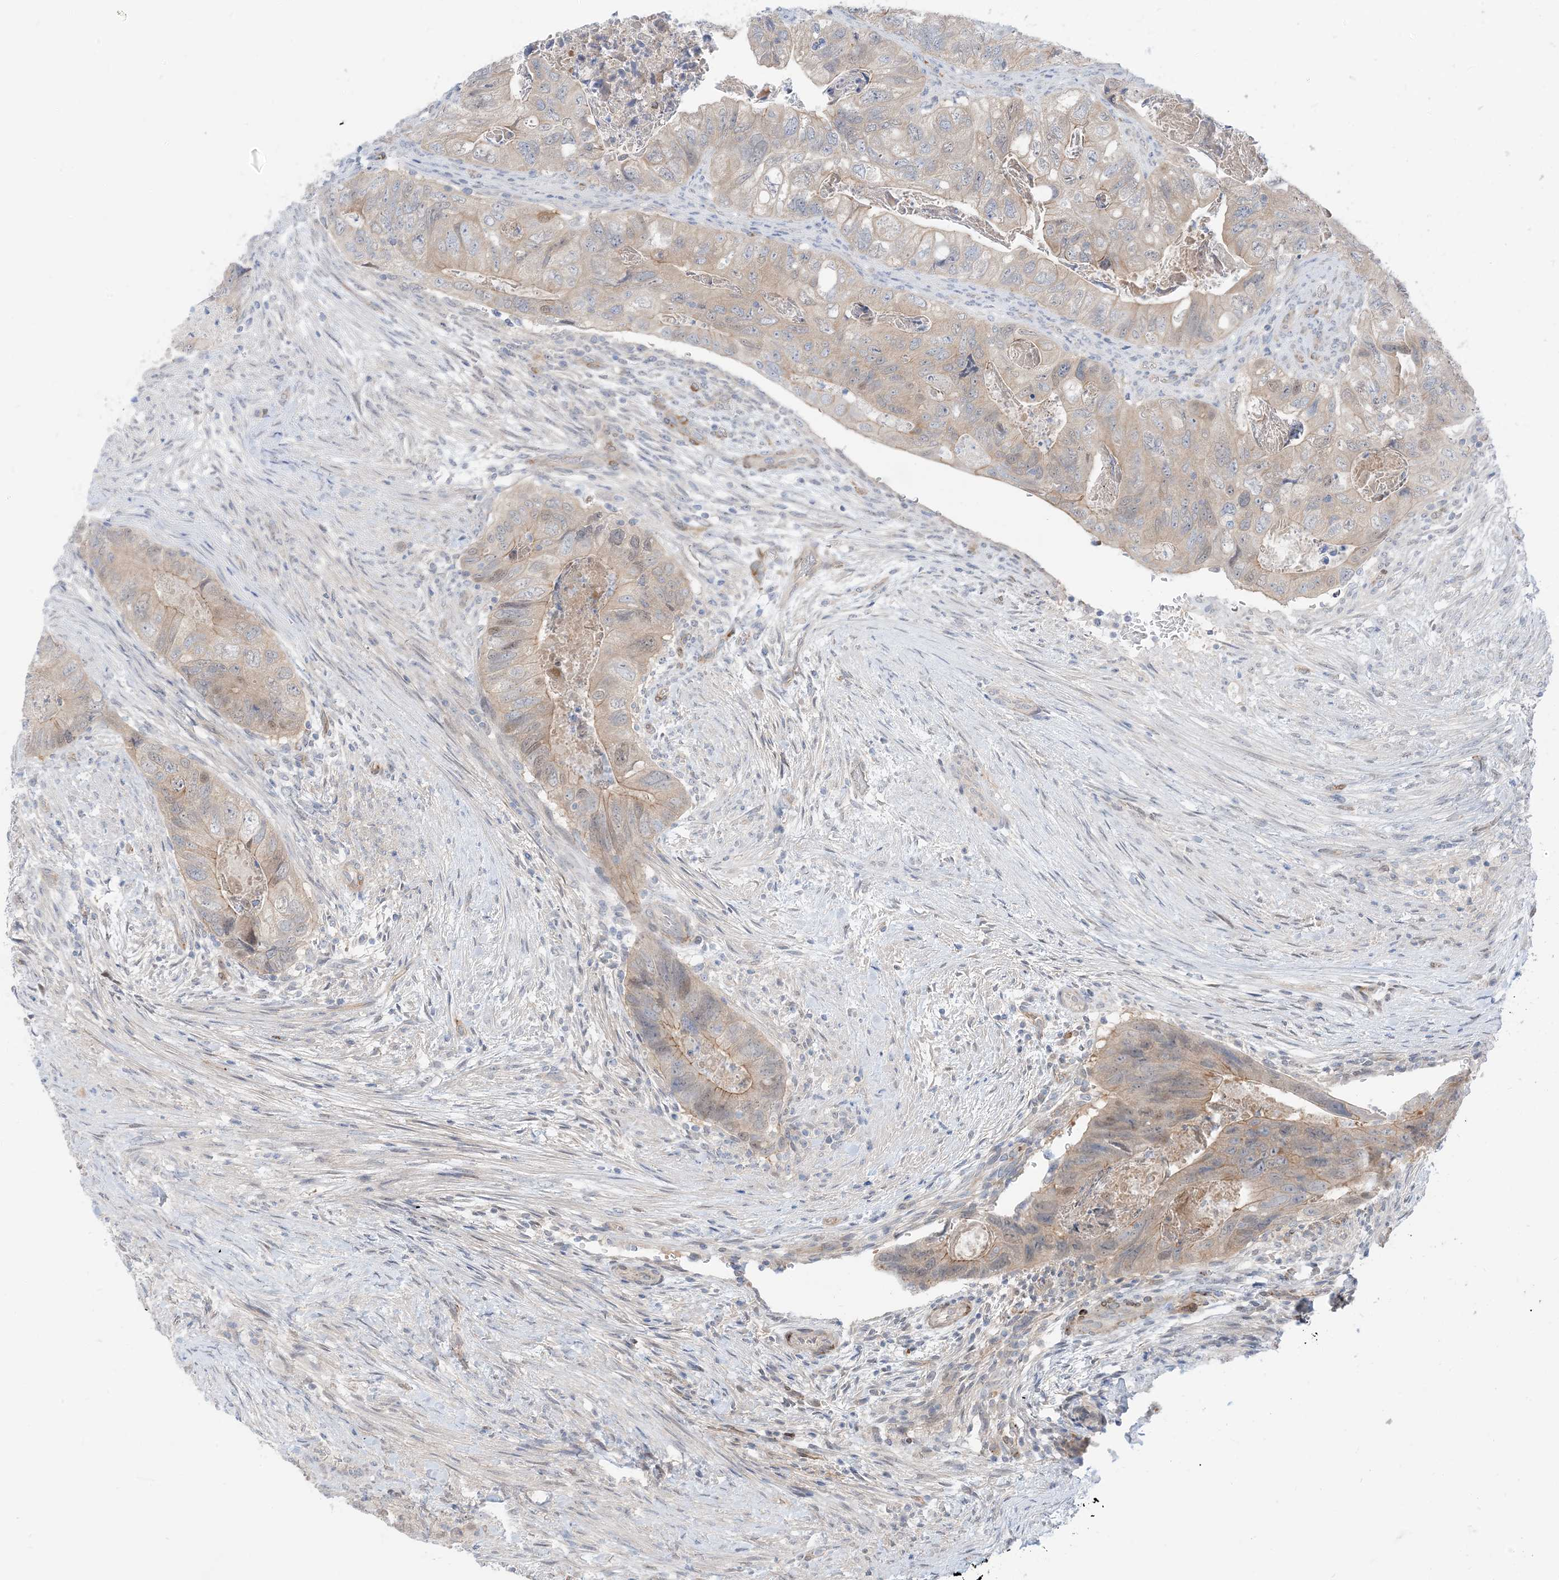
{"staining": {"intensity": "weak", "quantity": "<25%", "location": "cytoplasmic/membranous"}, "tissue": "colorectal cancer", "cell_type": "Tumor cells", "image_type": "cancer", "snomed": [{"axis": "morphology", "description": "Adenocarcinoma, NOS"}, {"axis": "topography", "description": "Rectum"}], "caption": "Colorectal adenocarcinoma was stained to show a protein in brown. There is no significant expression in tumor cells.", "gene": "RIN1", "patient": {"sex": "male", "age": 63}}